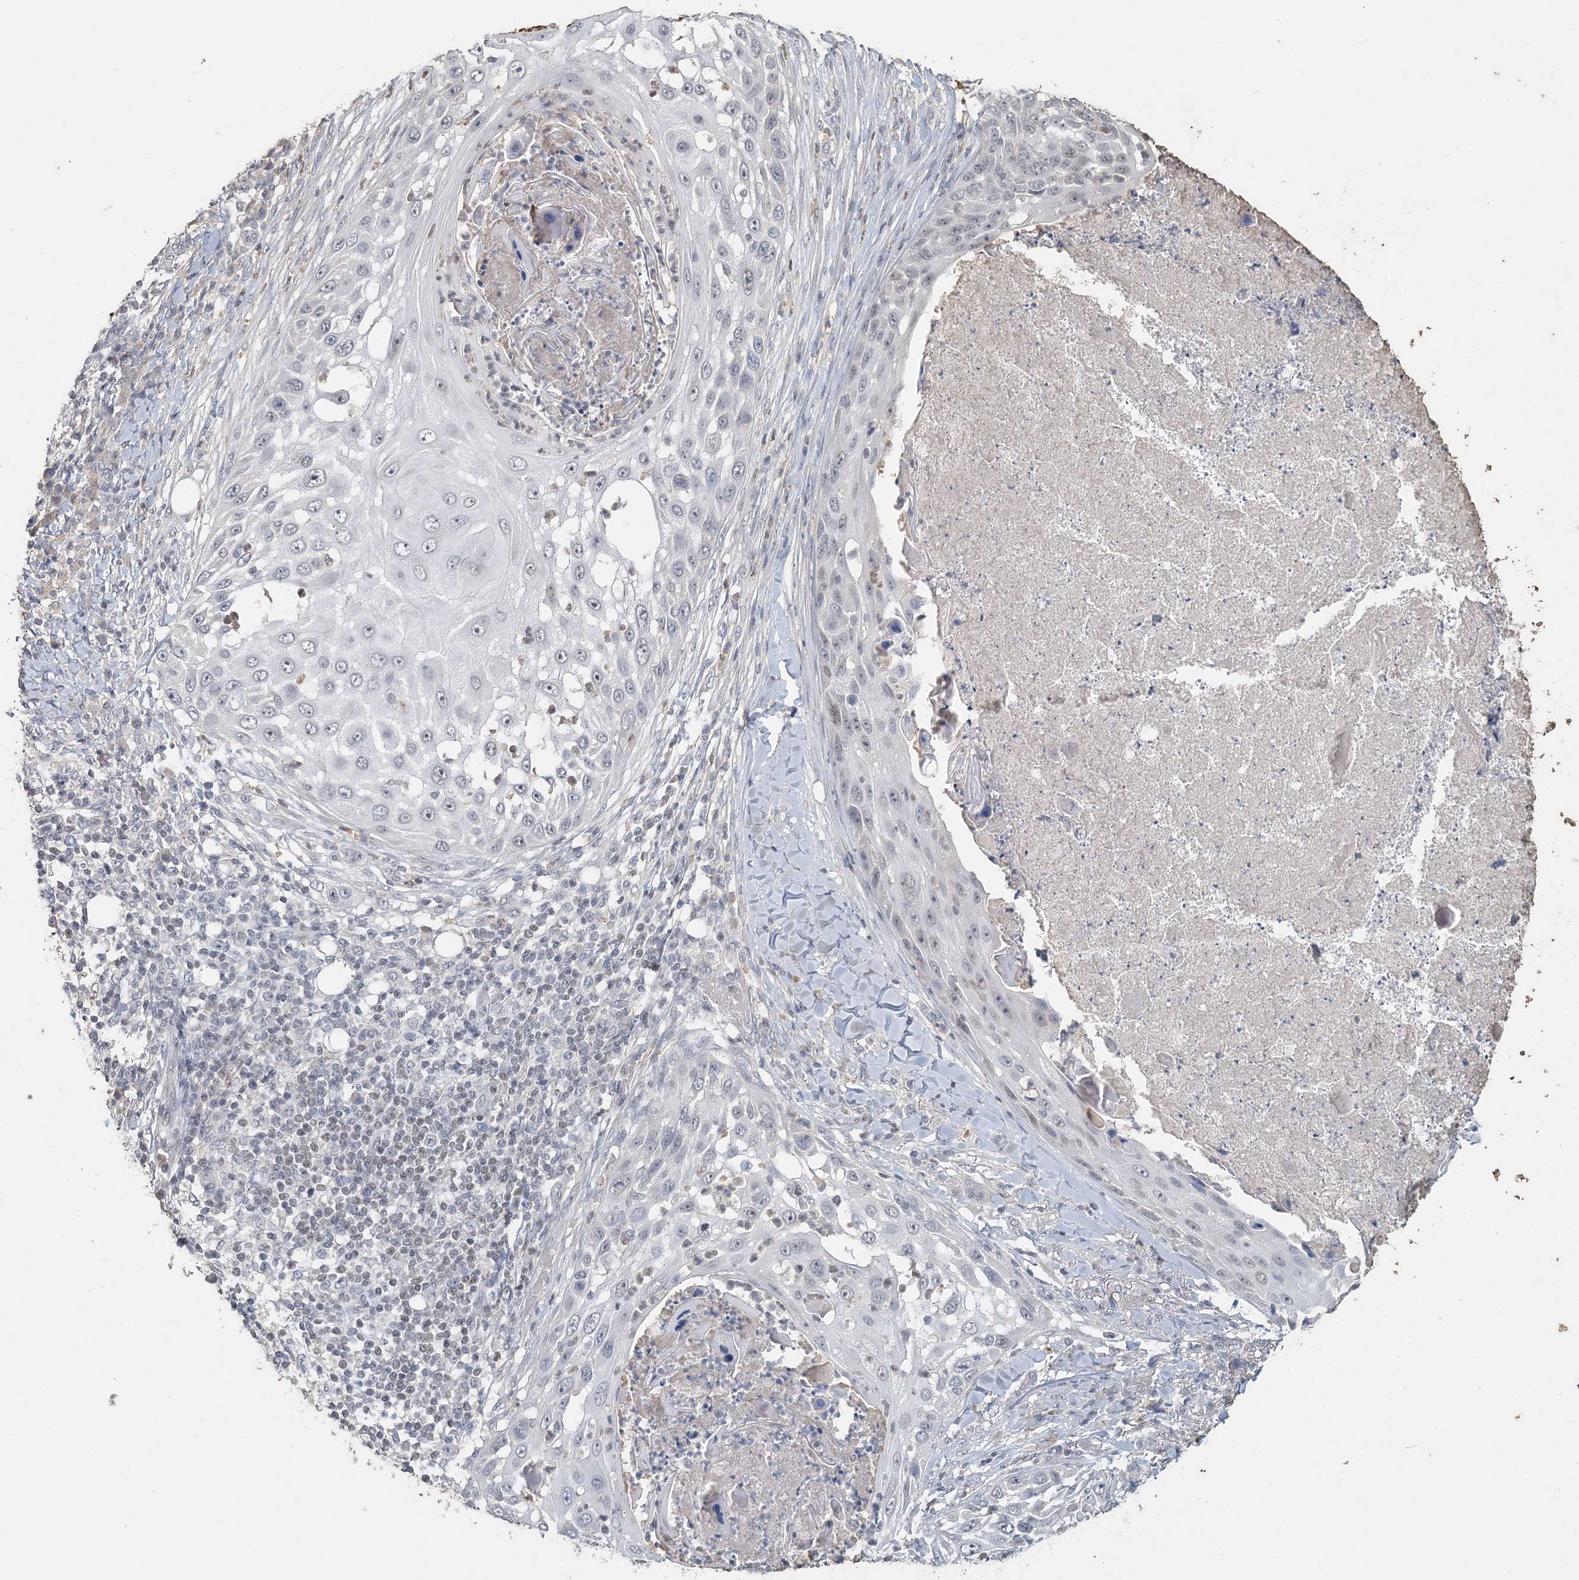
{"staining": {"intensity": "negative", "quantity": "none", "location": "none"}, "tissue": "skin cancer", "cell_type": "Tumor cells", "image_type": "cancer", "snomed": [{"axis": "morphology", "description": "Squamous cell carcinoma, NOS"}, {"axis": "topography", "description": "Skin"}], "caption": "High power microscopy photomicrograph of an immunohistochemistry image of squamous cell carcinoma (skin), revealing no significant positivity in tumor cells.", "gene": "UIMC1", "patient": {"sex": "female", "age": 44}}